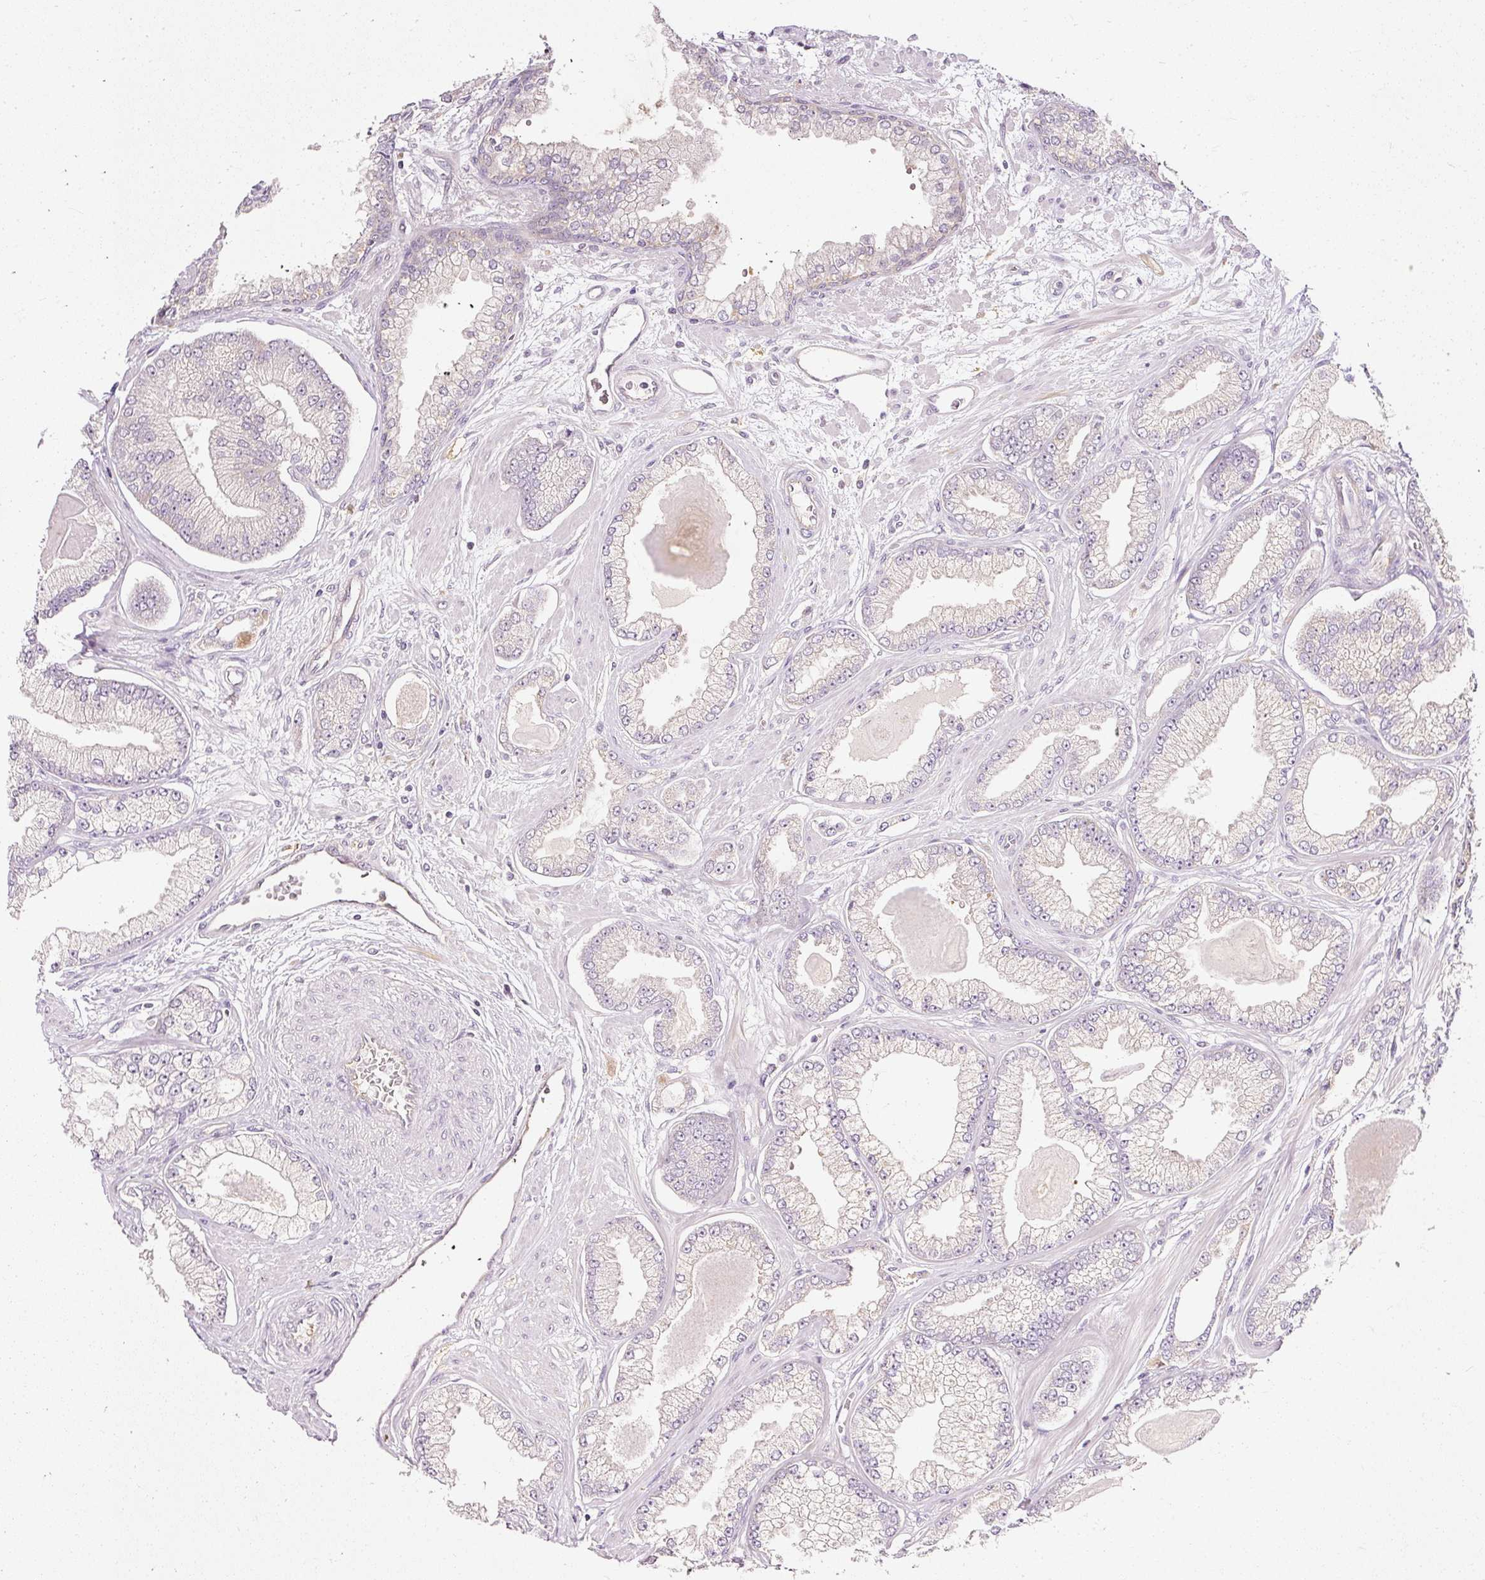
{"staining": {"intensity": "negative", "quantity": "none", "location": "none"}, "tissue": "prostate cancer", "cell_type": "Tumor cells", "image_type": "cancer", "snomed": [{"axis": "morphology", "description": "Adenocarcinoma, Low grade"}, {"axis": "topography", "description": "Prostate"}], "caption": "IHC micrograph of neoplastic tissue: human prostate cancer (adenocarcinoma (low-grade)) stained with DAB demonstrates no significant protein staining in tumor cells.", "gene": "ARMH3", "patient": {"sex": "male", "age": 64}}